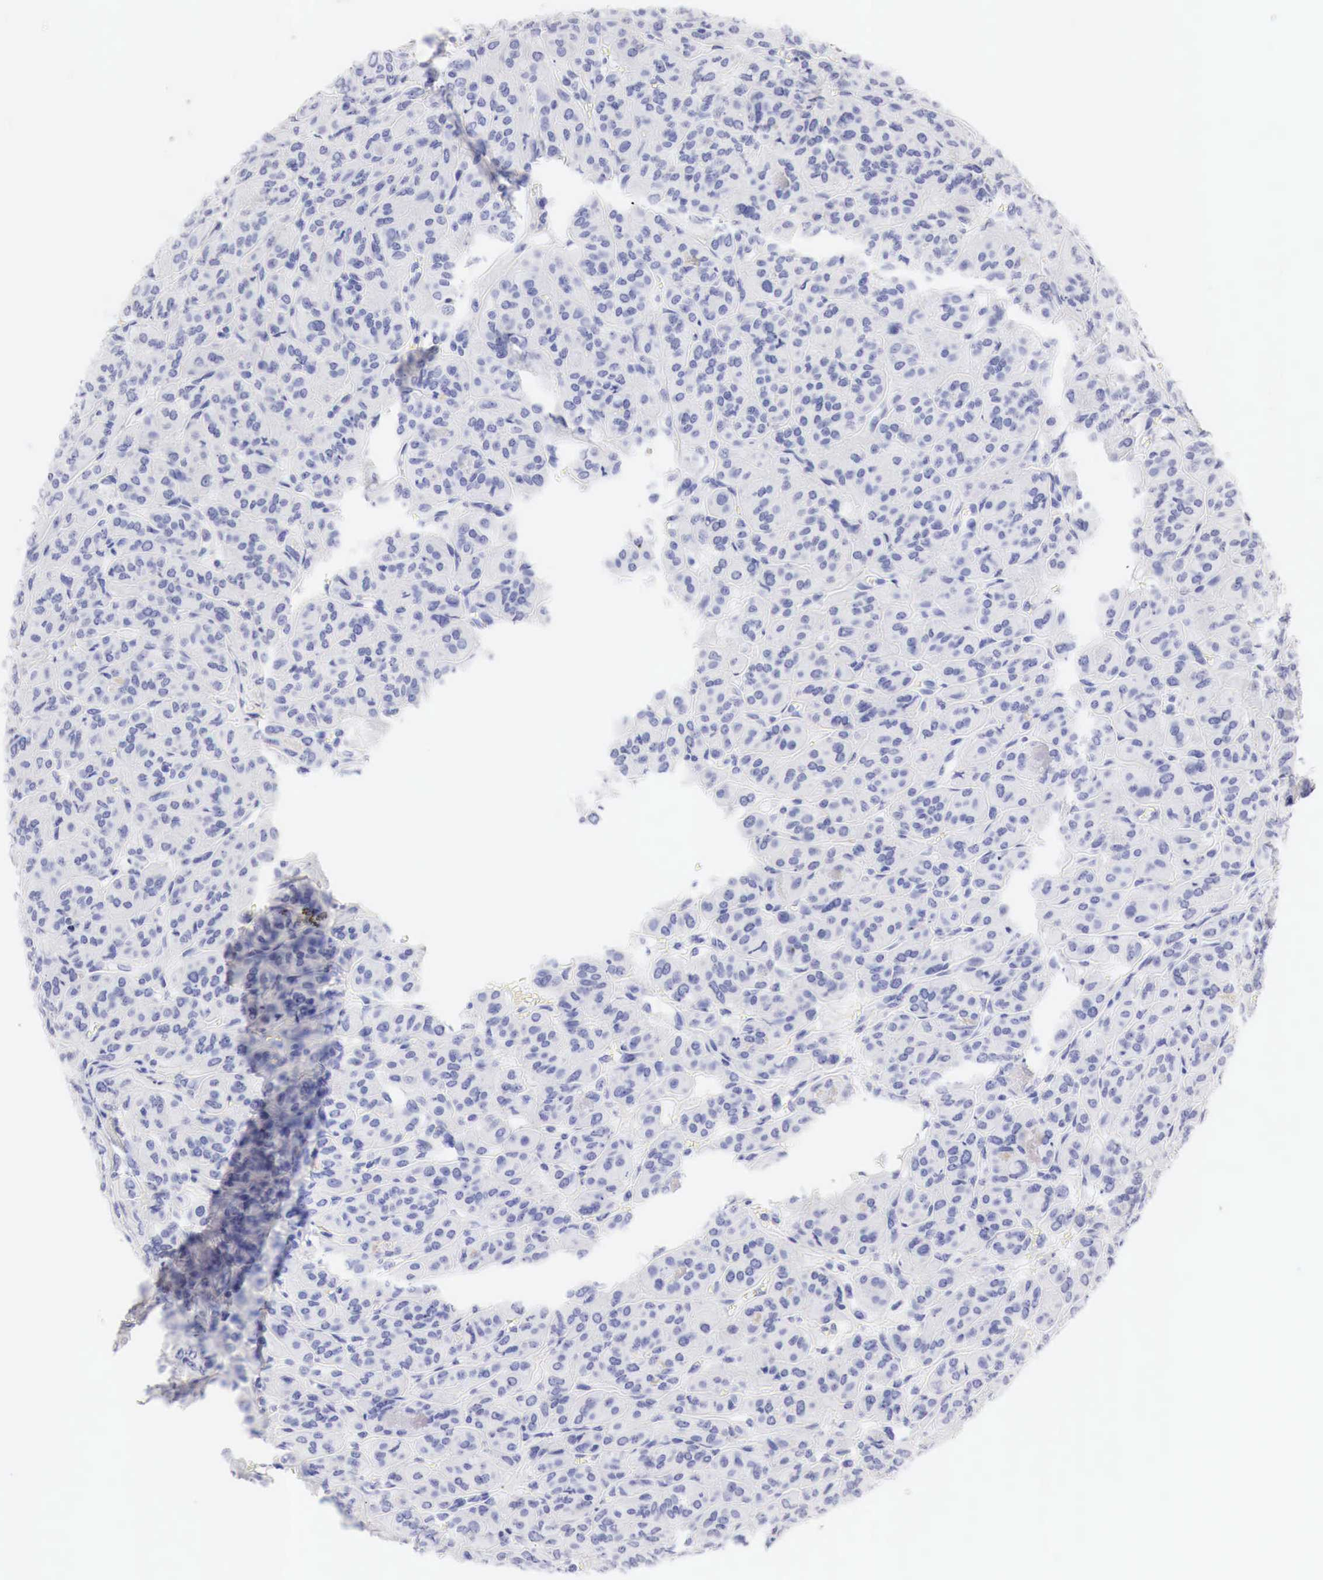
{"staining": {"intensity": "negative", "quantity": "none", "location": "none"}, "tissue": "thyroid cancer", "cell_type": "Tumor cells", "image_type": "cancer", "snomed": [{"axis": "morphology", "description": "Follicular adenoma carcinoma, NOS"}, {"axis": "topography", "description": "Thyroid gland"}], "caption": "DAB (3,3'-diaminobenzidine) immunohistochemical staining of thyroid follicular adenoma carcinoma displays no significant staining in tumor cells.", "gene": "TYR", "patient": {"sex": "female", "age": 71}}